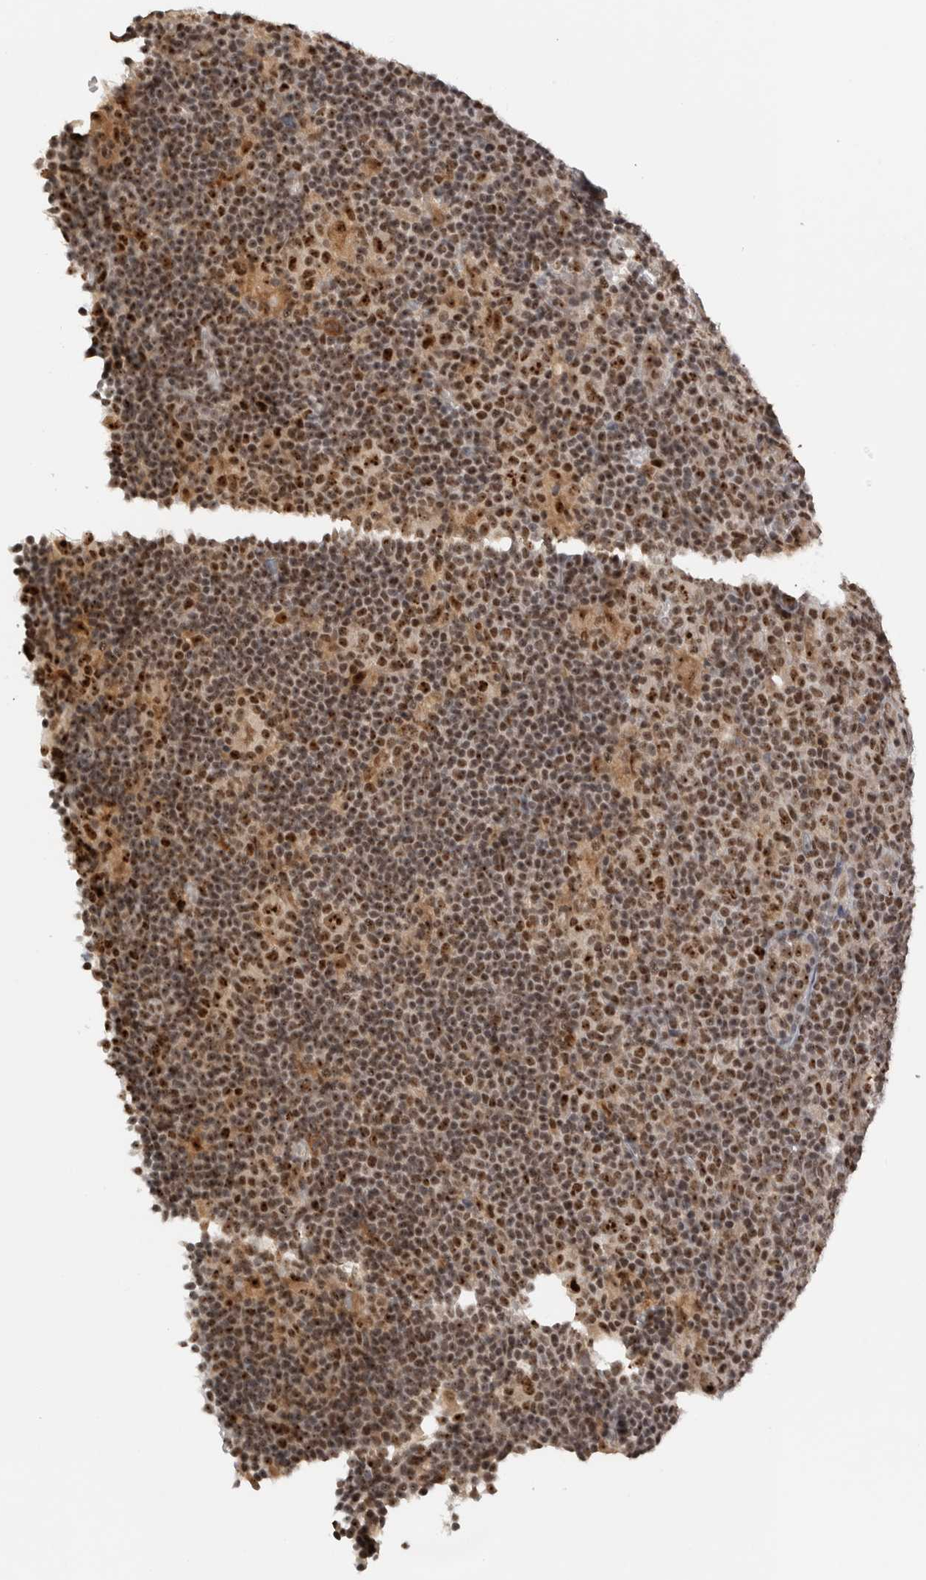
{"staining": {"intensity": "strong", "quantity": ">75%", "location": "nuclear"}, "tissue": "lymphoma", "cell_type": "Tumor cells", "image_type": "cancer", "snomed": [{"axis": "morphology", "description": "Hodgkin's disease, NOS"}, {"axis": "topography", "description": "Lymph node"}], "caption": "A histopathology image showing strong nuclear staining in about >75% of tumor cells in lymphoma, as visualized by brown immunohistochemical staining.", "gene": "EBNA1BP2", "patient": {"sex": "female", "age": 57}}